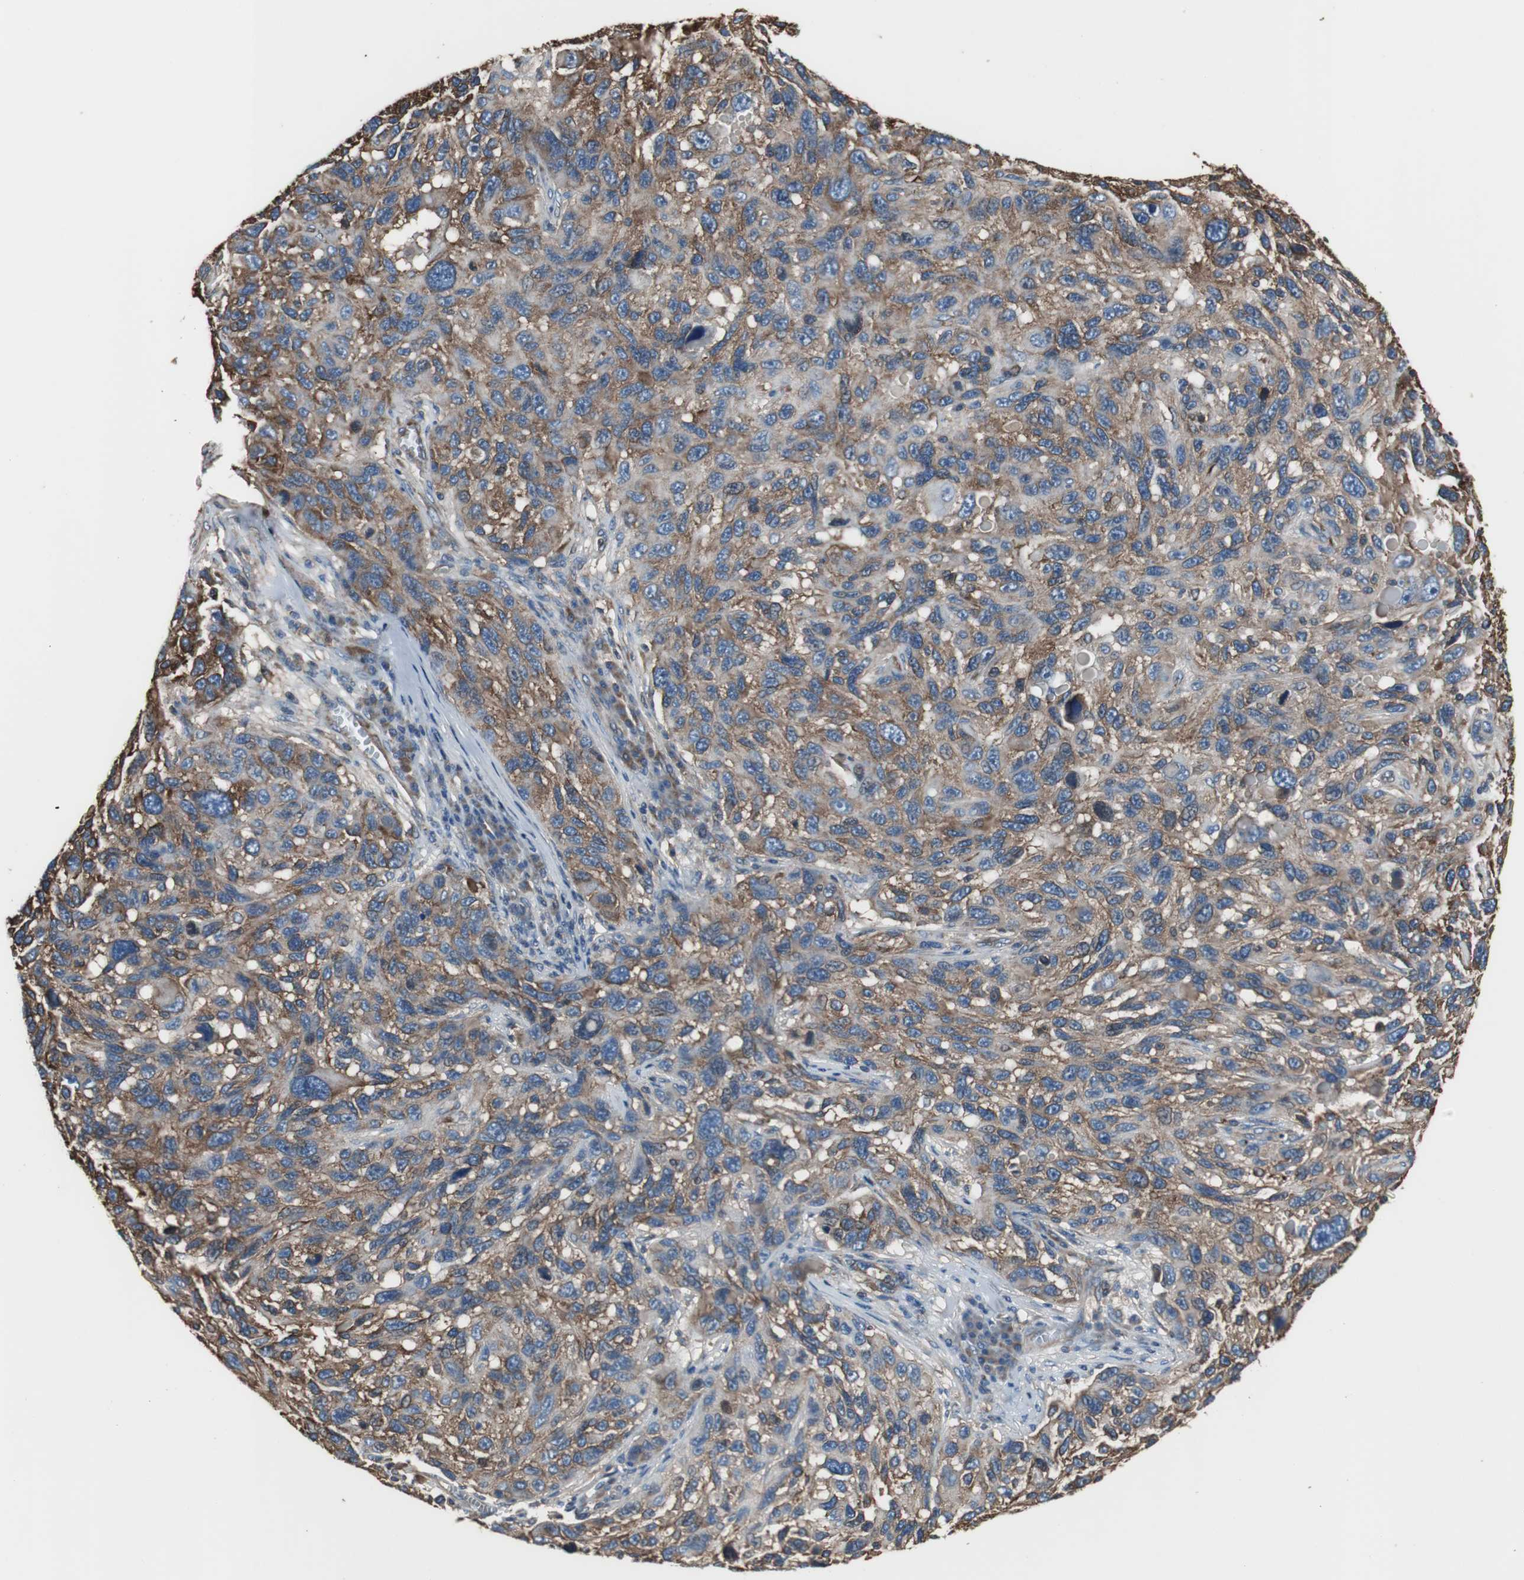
{"staining": {"intensity": "strong", "quantity": ">75%", "location": "cytoplasmic/membranous"}, "tissue": "melanoma", "cell_type": "Tumor cells", "image_type": "cancer", "snomed": [{"axis": "morphology", "description": "Malignant melanoma, NOS"}, {"axis": "topography", "description": "Skin"}], "caption": "Protein staining of melanoma tissue exhibits strong cytoplasmic/membranous positivity in approximately >75% of tumor cells.", "gene": "ACTN1", "patient": {"sex": "male", "age": 53}}